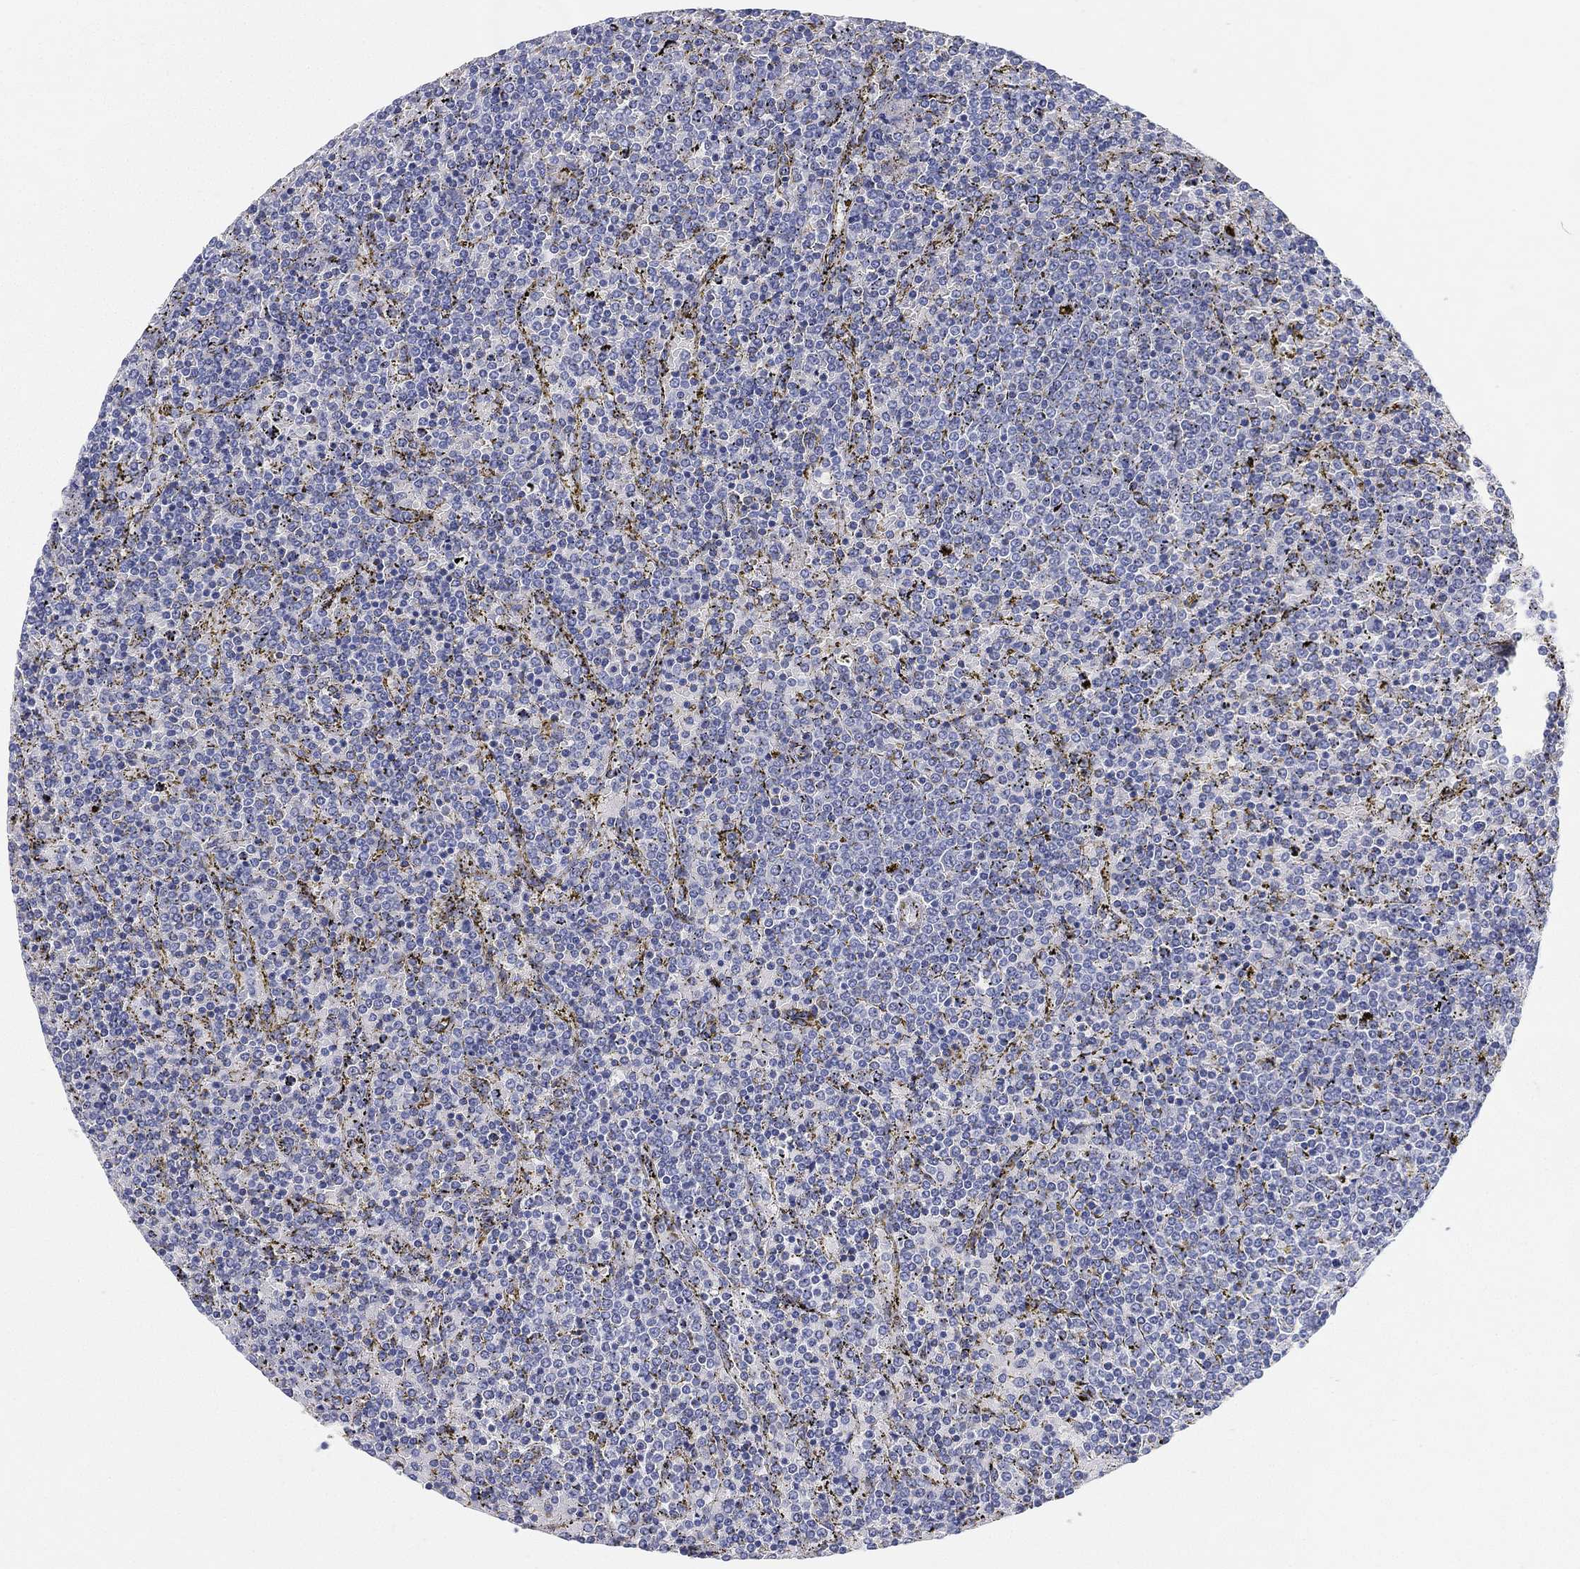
{"staining": {"intensity": "negative", "quantity": "none", "location": "none"}, "tissue": "lymphoma", "cell_type": "Tumor cells", "image_type": "cancer", "snomed": [{"axis": "morphology", "description": "Malignant lymphoma, non-Hodgkin's type, Low grade"}, {"axis": "topography", "description": "Spleen"}], "caption": "The immunohistochemistry (IHC) micrograph has no significant positivity in tumor cells of lymphoma tissue. (DAB (3,3'-diaminobenzidine) IHC, high magnification).", "gene": "GPR61", "patient": {"sex": "female", "age": 77}}